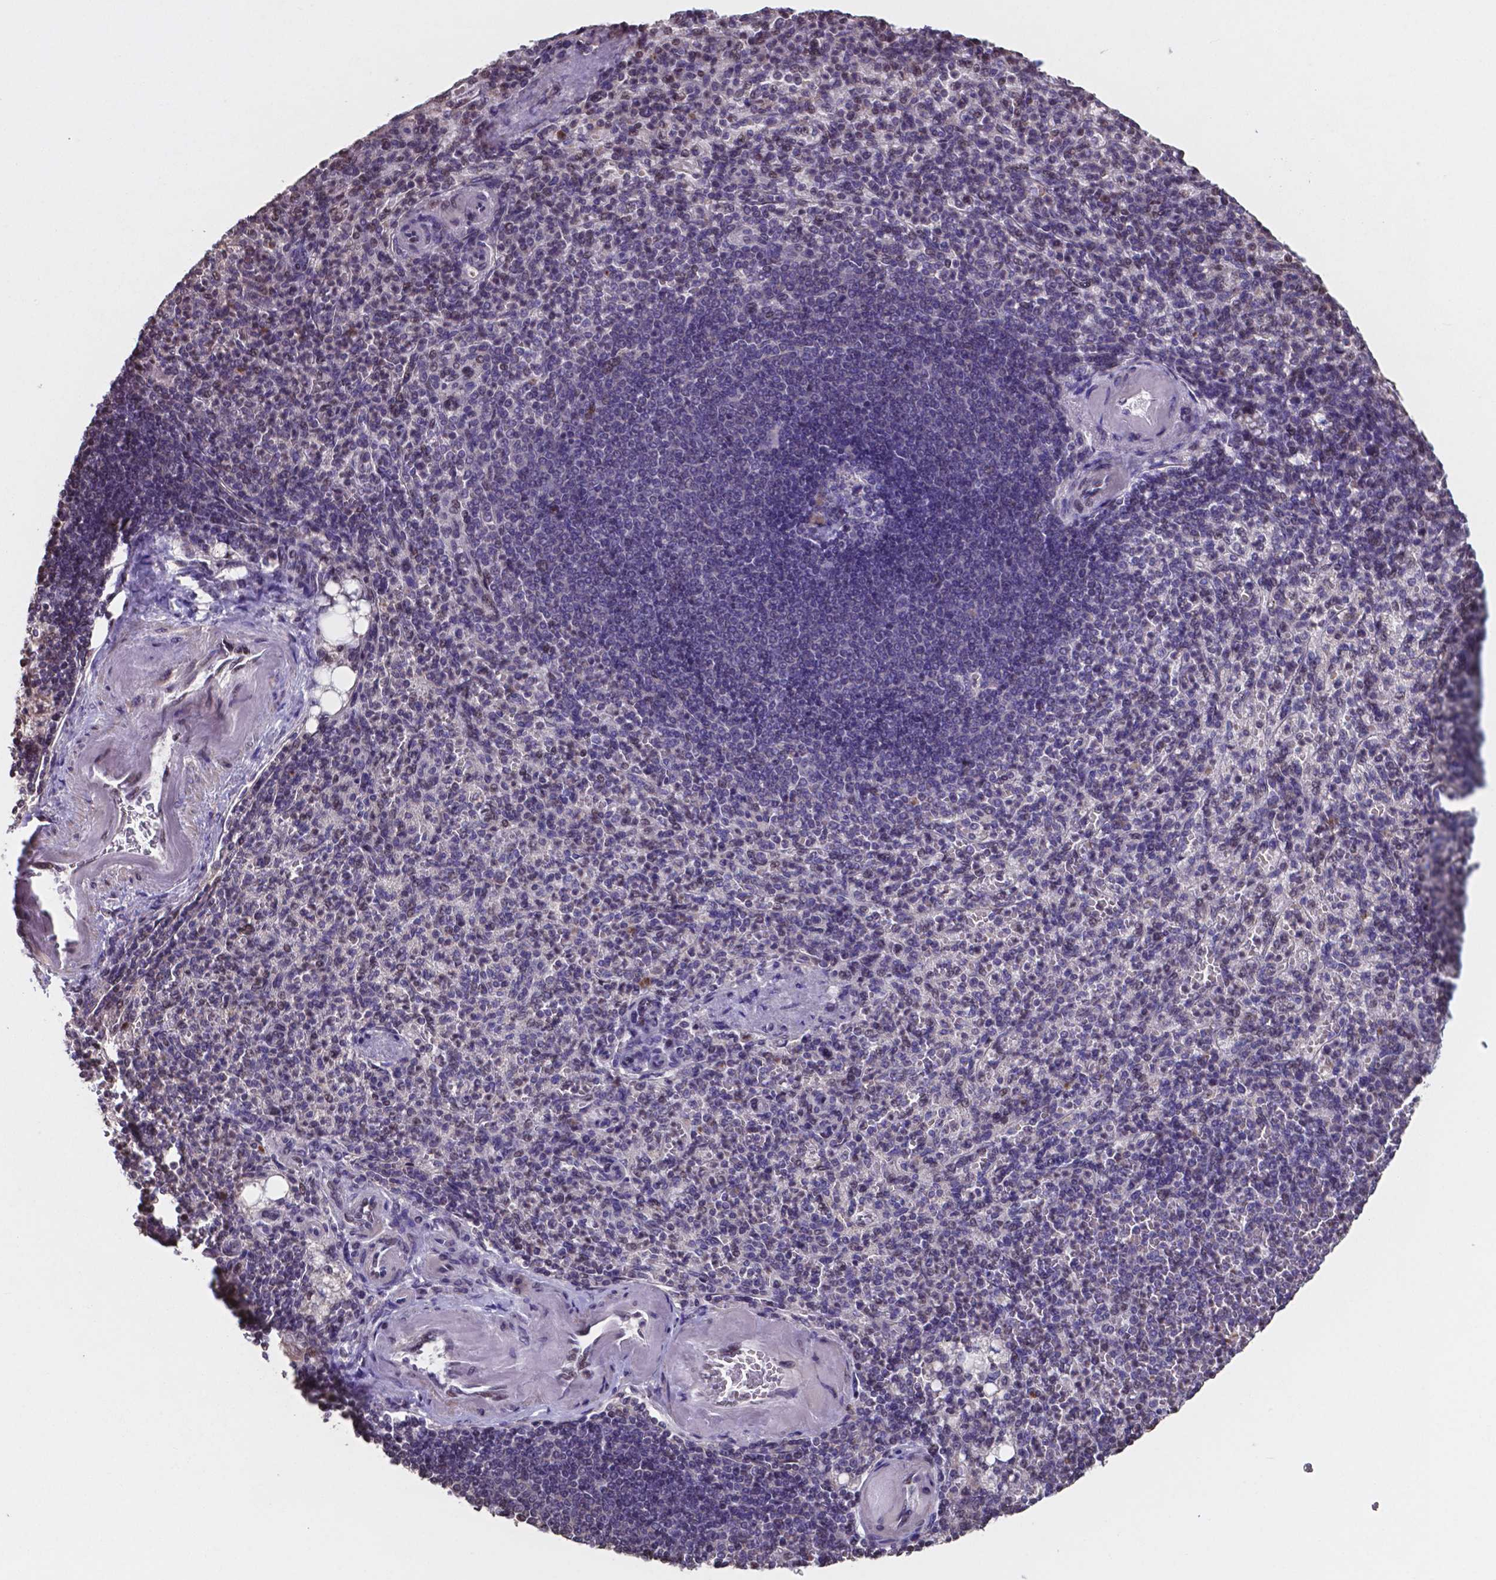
{"staining": {"intensity": "weak", "quantity": "<25%", "location": "nuclear"}, "tissue": "spleen", "cell_type": "Cells in red pulp", "image_type": "normal", "snomed": [{"axis": "morphology", "description": "Normal tissue, NOS"}, {"axis": "topography", "description": "Spleen"}], "caption": "Normal spleen was stained to show a protein in brown. There is no significant positivity in cells in red pulp. Brightfield microscopy of immunohistochemistry (IHC) stained with DAB (brown) and hematoxylin (blue), captured at high magnification.", "gene": "MLC1", "patient": {"sex": "female", "age": 74}}